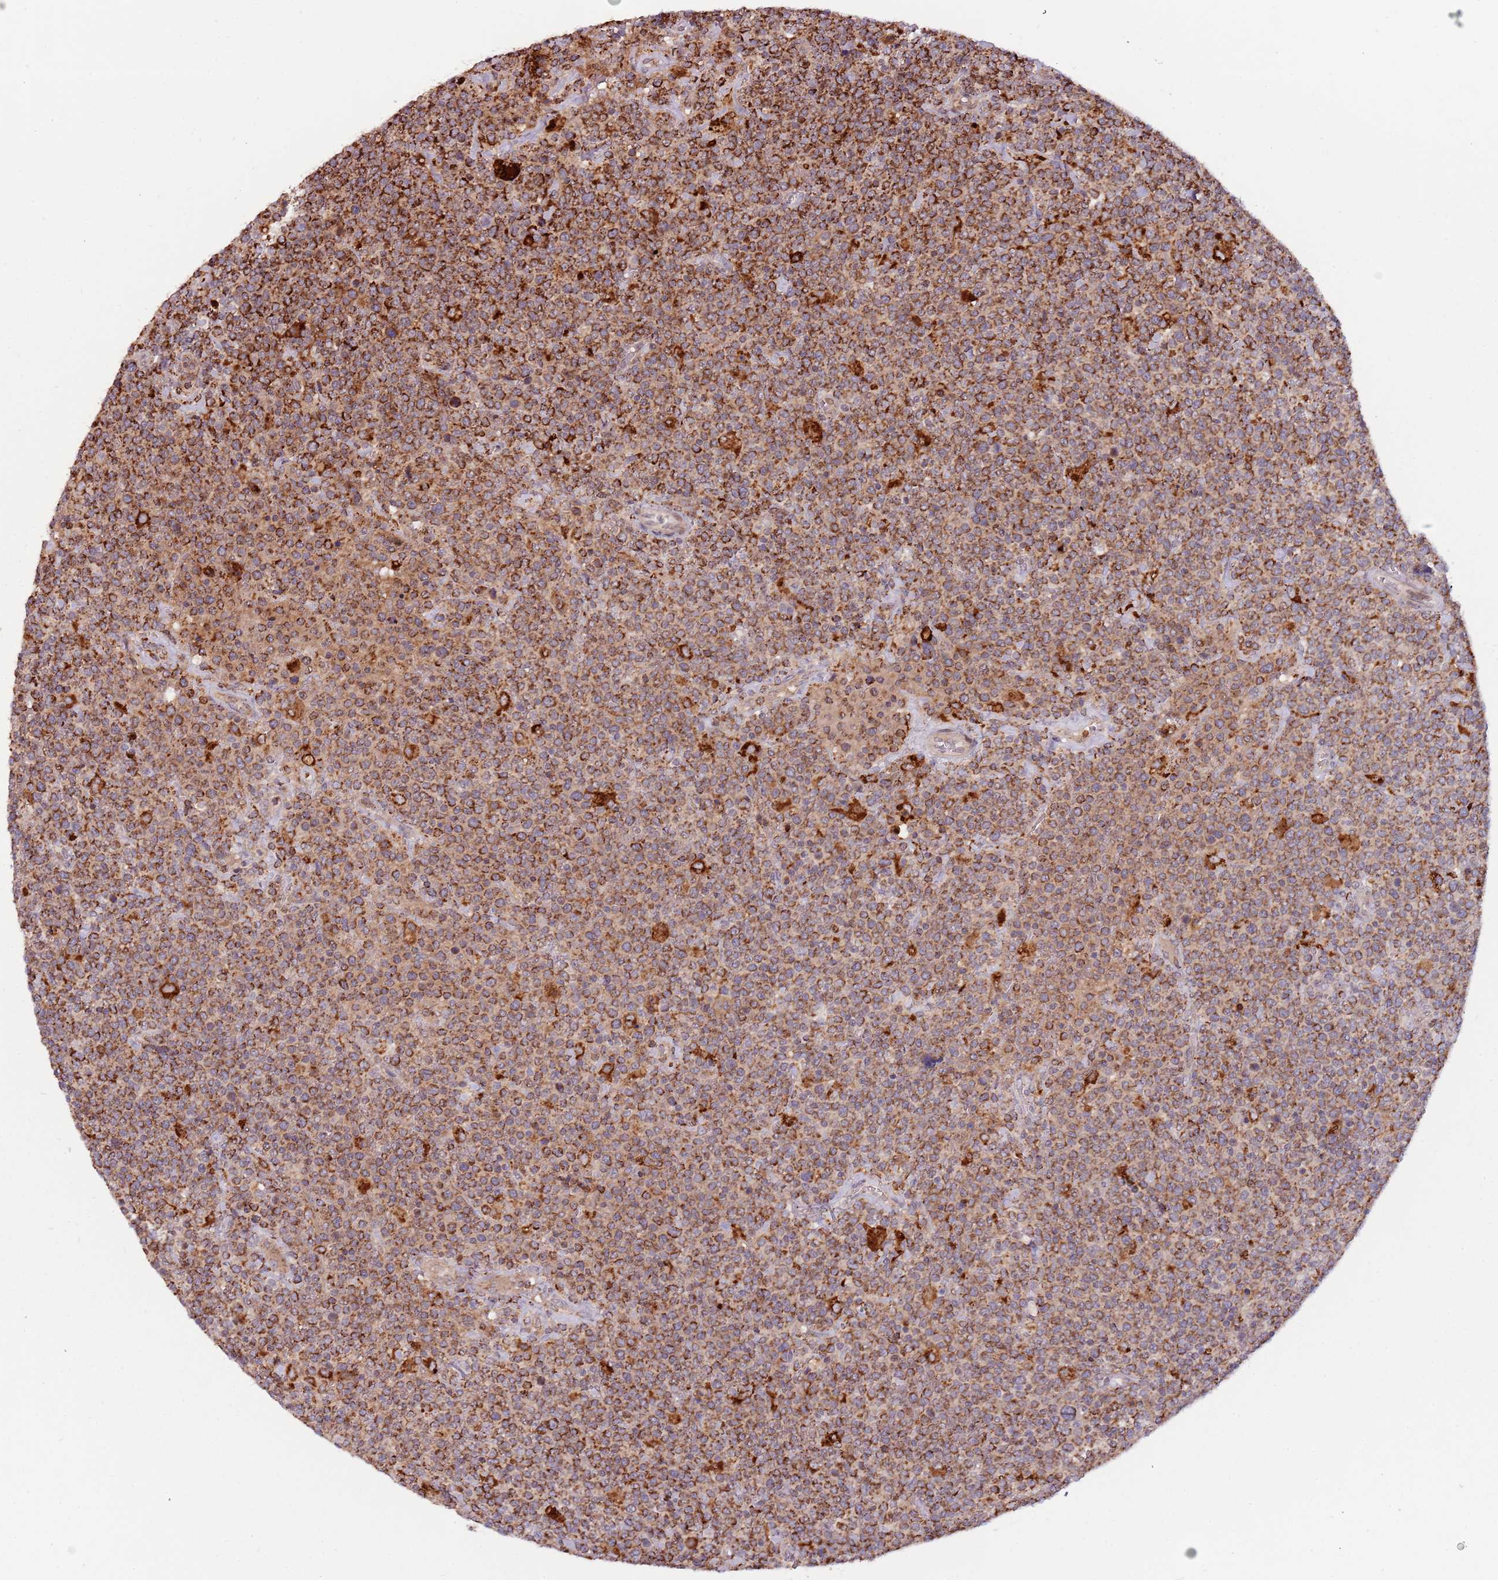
{"staining": {"intensity": "strong", "quantity": ">75%", "location": "cytoplasmic/membranous"}, "tissue": "lymphoma", "cell_type": "Tumor cells", "image_type": "cancer", "snomed": [{"axis": "morphology", "description": "Malignant lymphoma, non-Hodgkin's type, High grade"}, {"axis": "topography", "description": "Lymph node"}], "caption": "Immunohistochemistry (IHC) (DAB (3,3'-diaminobenzidine)) staining of human lymphoma shows strong cytoplasmic/membranous protein expression in about >75% of tumor cells. (brown staining indicates protein expression, while blue staining denotes nuclei).", "gene": "ULK3", "patient": {"sex": "male", "age": 61}}